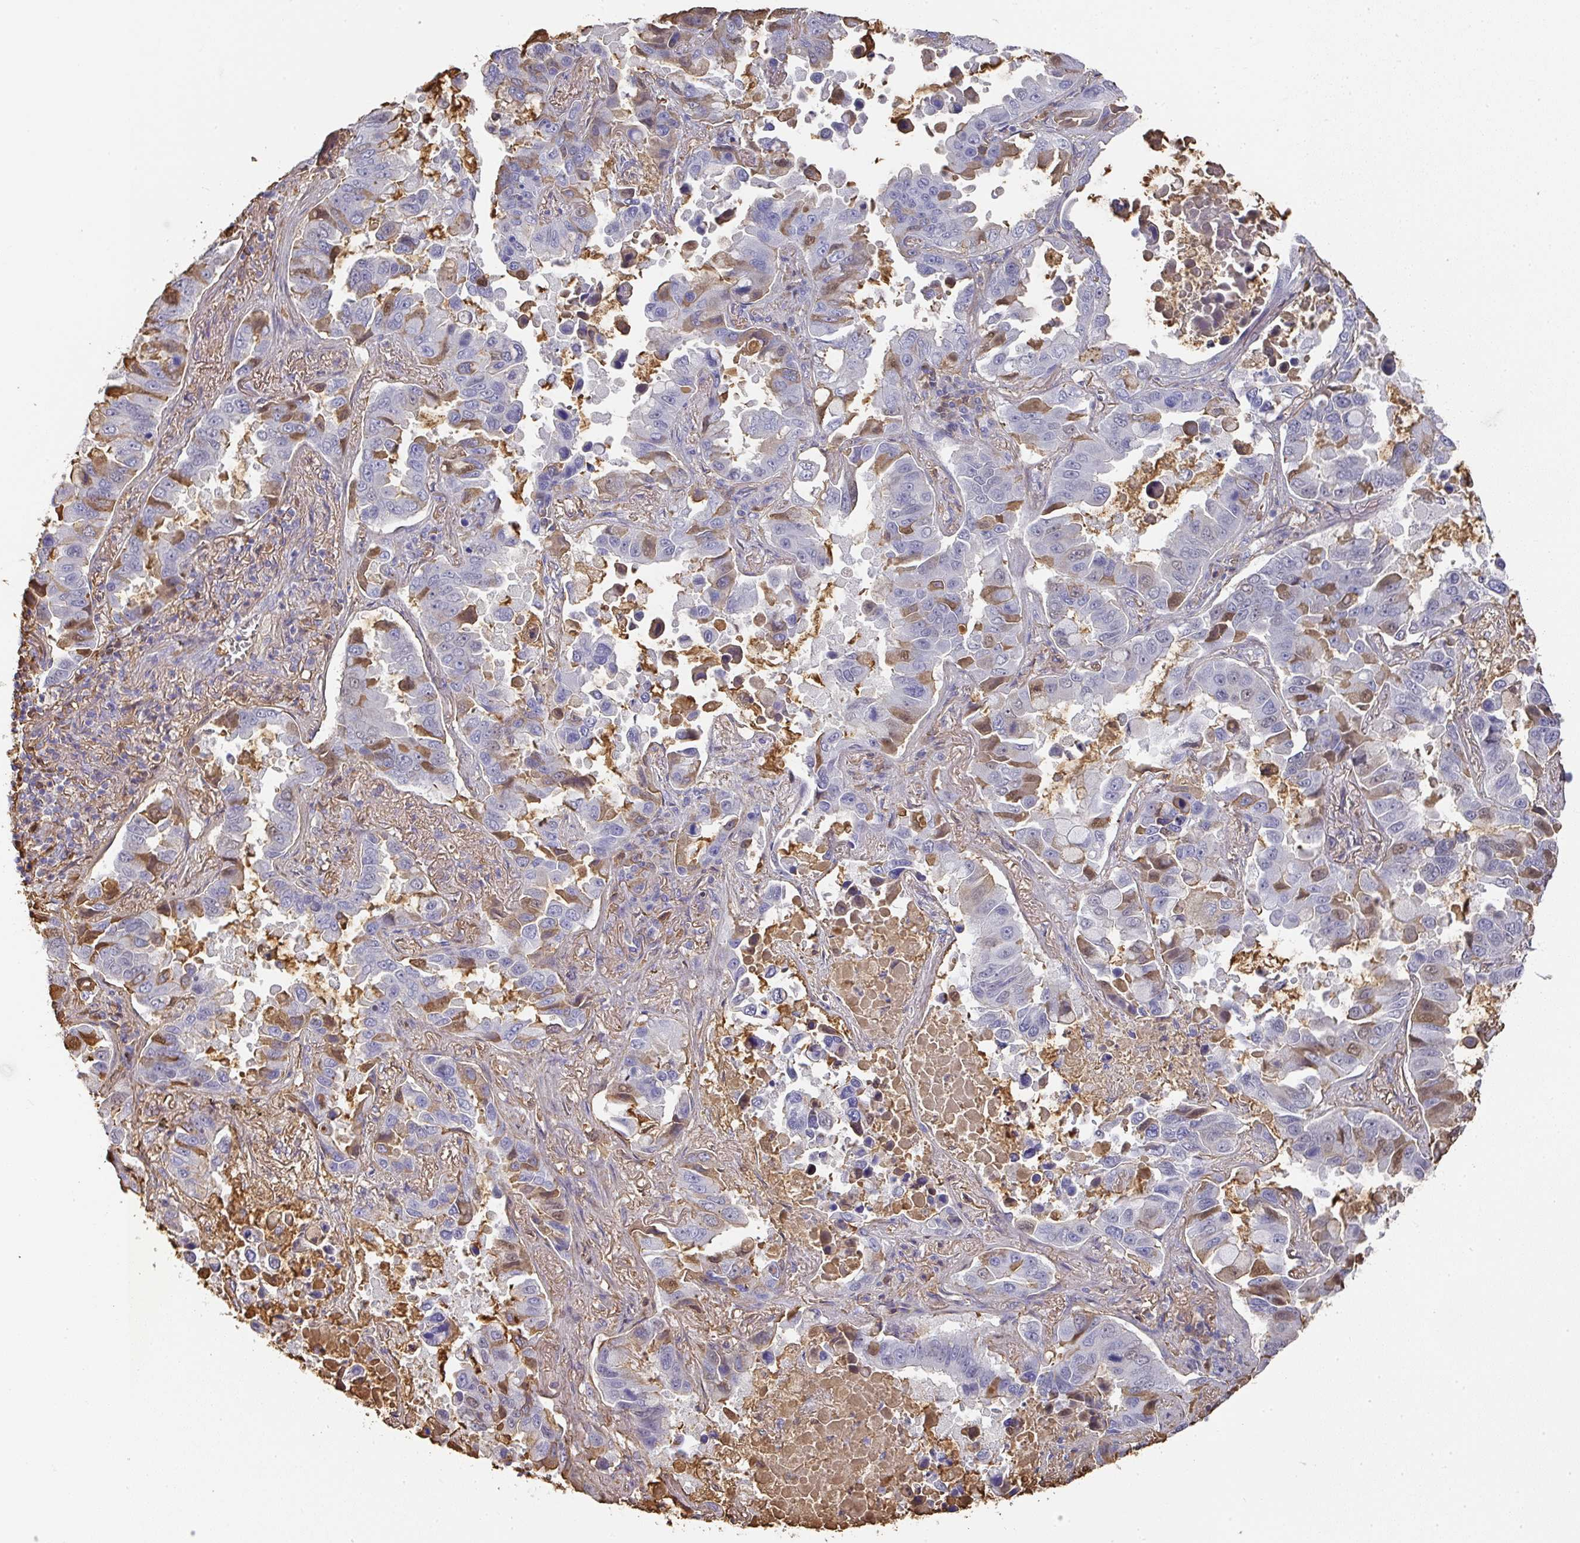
{"staining": {"intensity": "moderate", "quantity": "<25%", "location": "cytoplasmic/membranous,nuclear"}, "tissue": "lung cancer", "cell_type": "Tumor cells", "image_type": "cancer", "snomed": [{"axis": "morphology", "description": "Adenocarcinoma, NOS"}, {"axis": "topography", "description": "Lung"}], "caption": "Adenocarcinoma (lung) stained with immunohistochemistry (IHC) displays moderate cytoplasmic/membranous and nuclear staining in about <25% of tumor cells.", "gene": "ALB", "patient": {"sex": "male", "age": 64}}